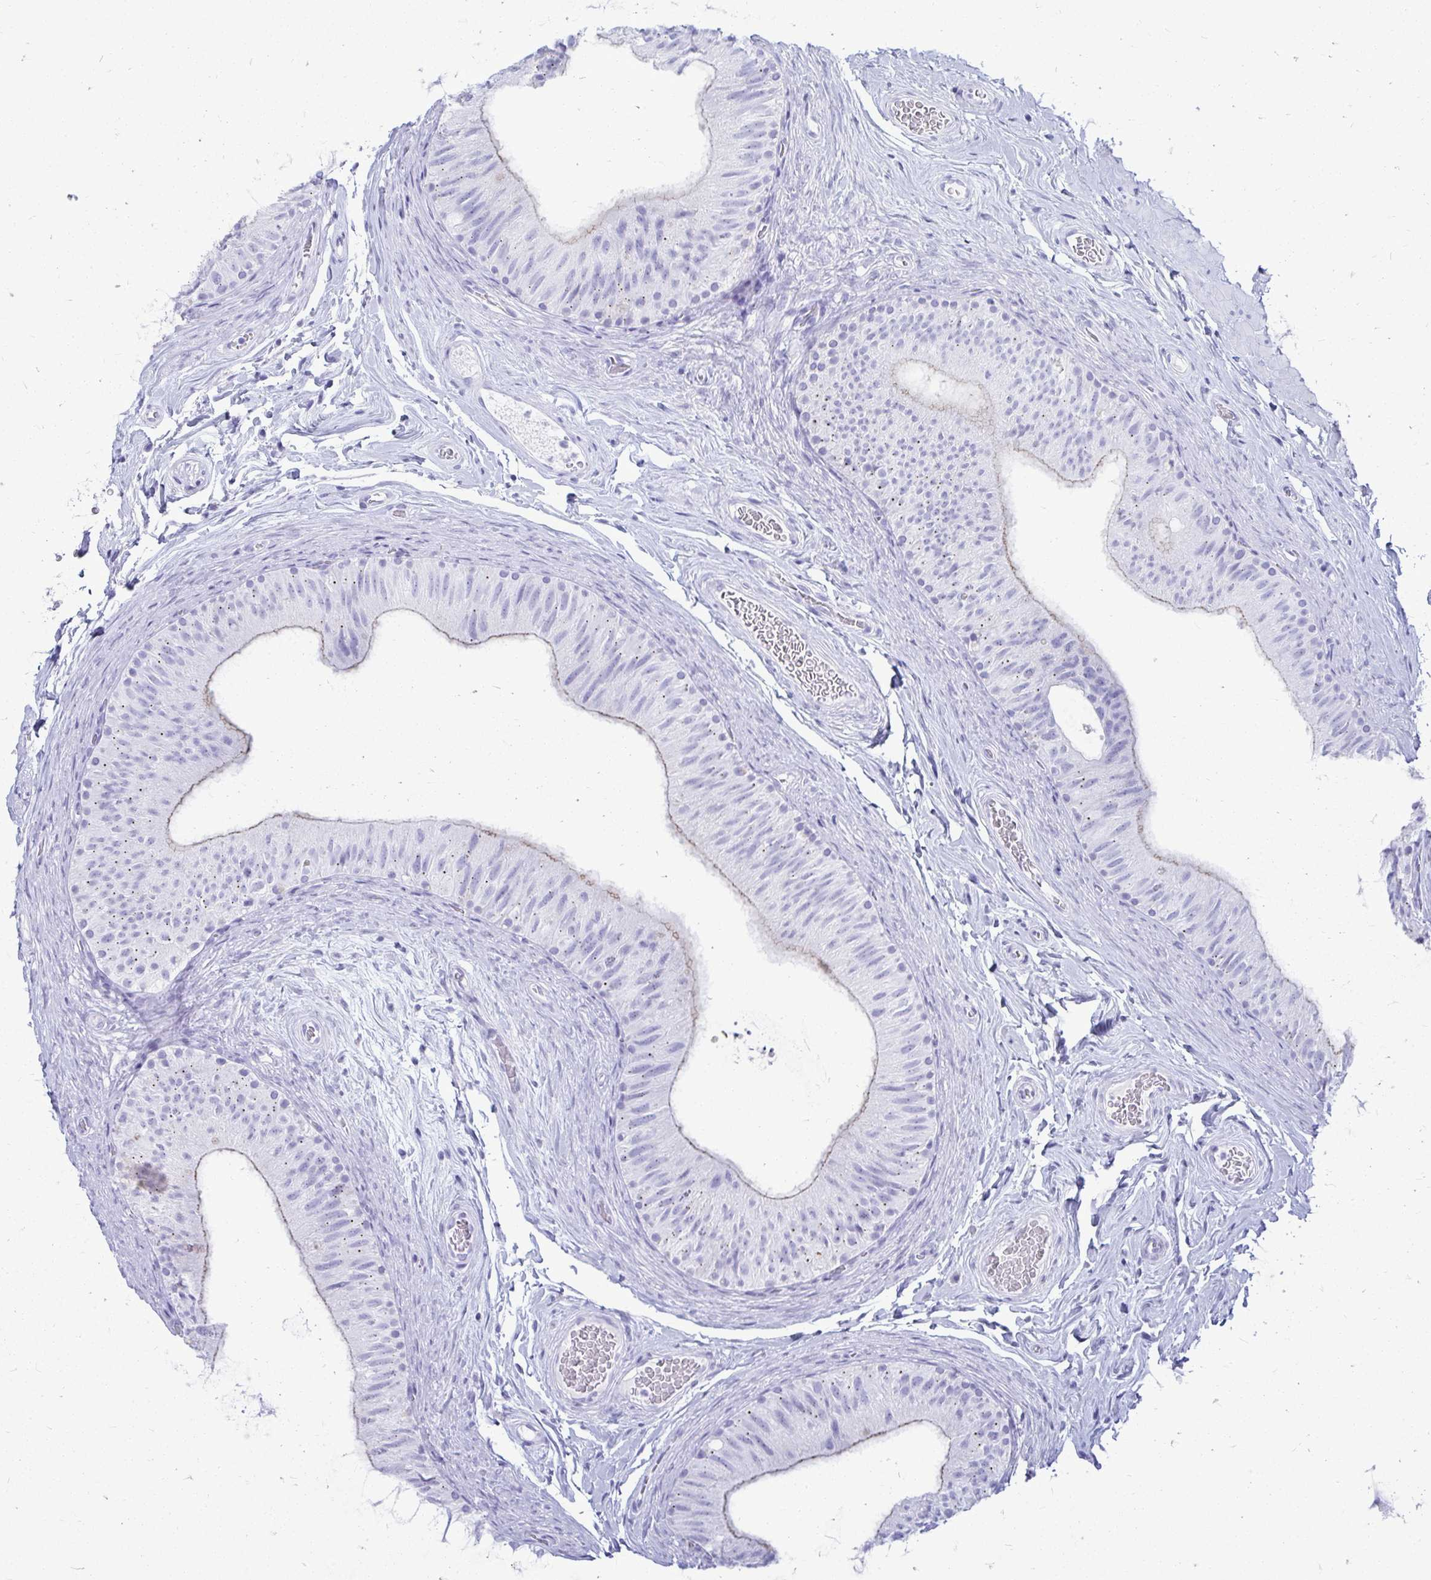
{"staining": {"intensity": "negative", "quantity": "none", "location": "none"}, "tissue": "epididymis", "cell_type": "Glandular cells", "image_type": "normal", "snomed": [{"axis": "morphology", "description": "Normal tissue, NOS"}, {"axis": "topography", "description": "Epididymis, spermatic cord, NOS"}, {"axis": "topography", "description": "Epididymis"}], "caption": "This image is of normal epididymis stained with immunohistochemistry to label a protein in brown with the nuclei are counter-stained blue. There is no positivity in glandular cells. (Stains: DAB (3,3'-diaminobenzidine) immunohistochemistry with hematoxylin counter stain, Microscopy: brightfield microscopy at high magnification).", "gene": "OR10R2", "patient": {"sex": "male", "age": 31}}